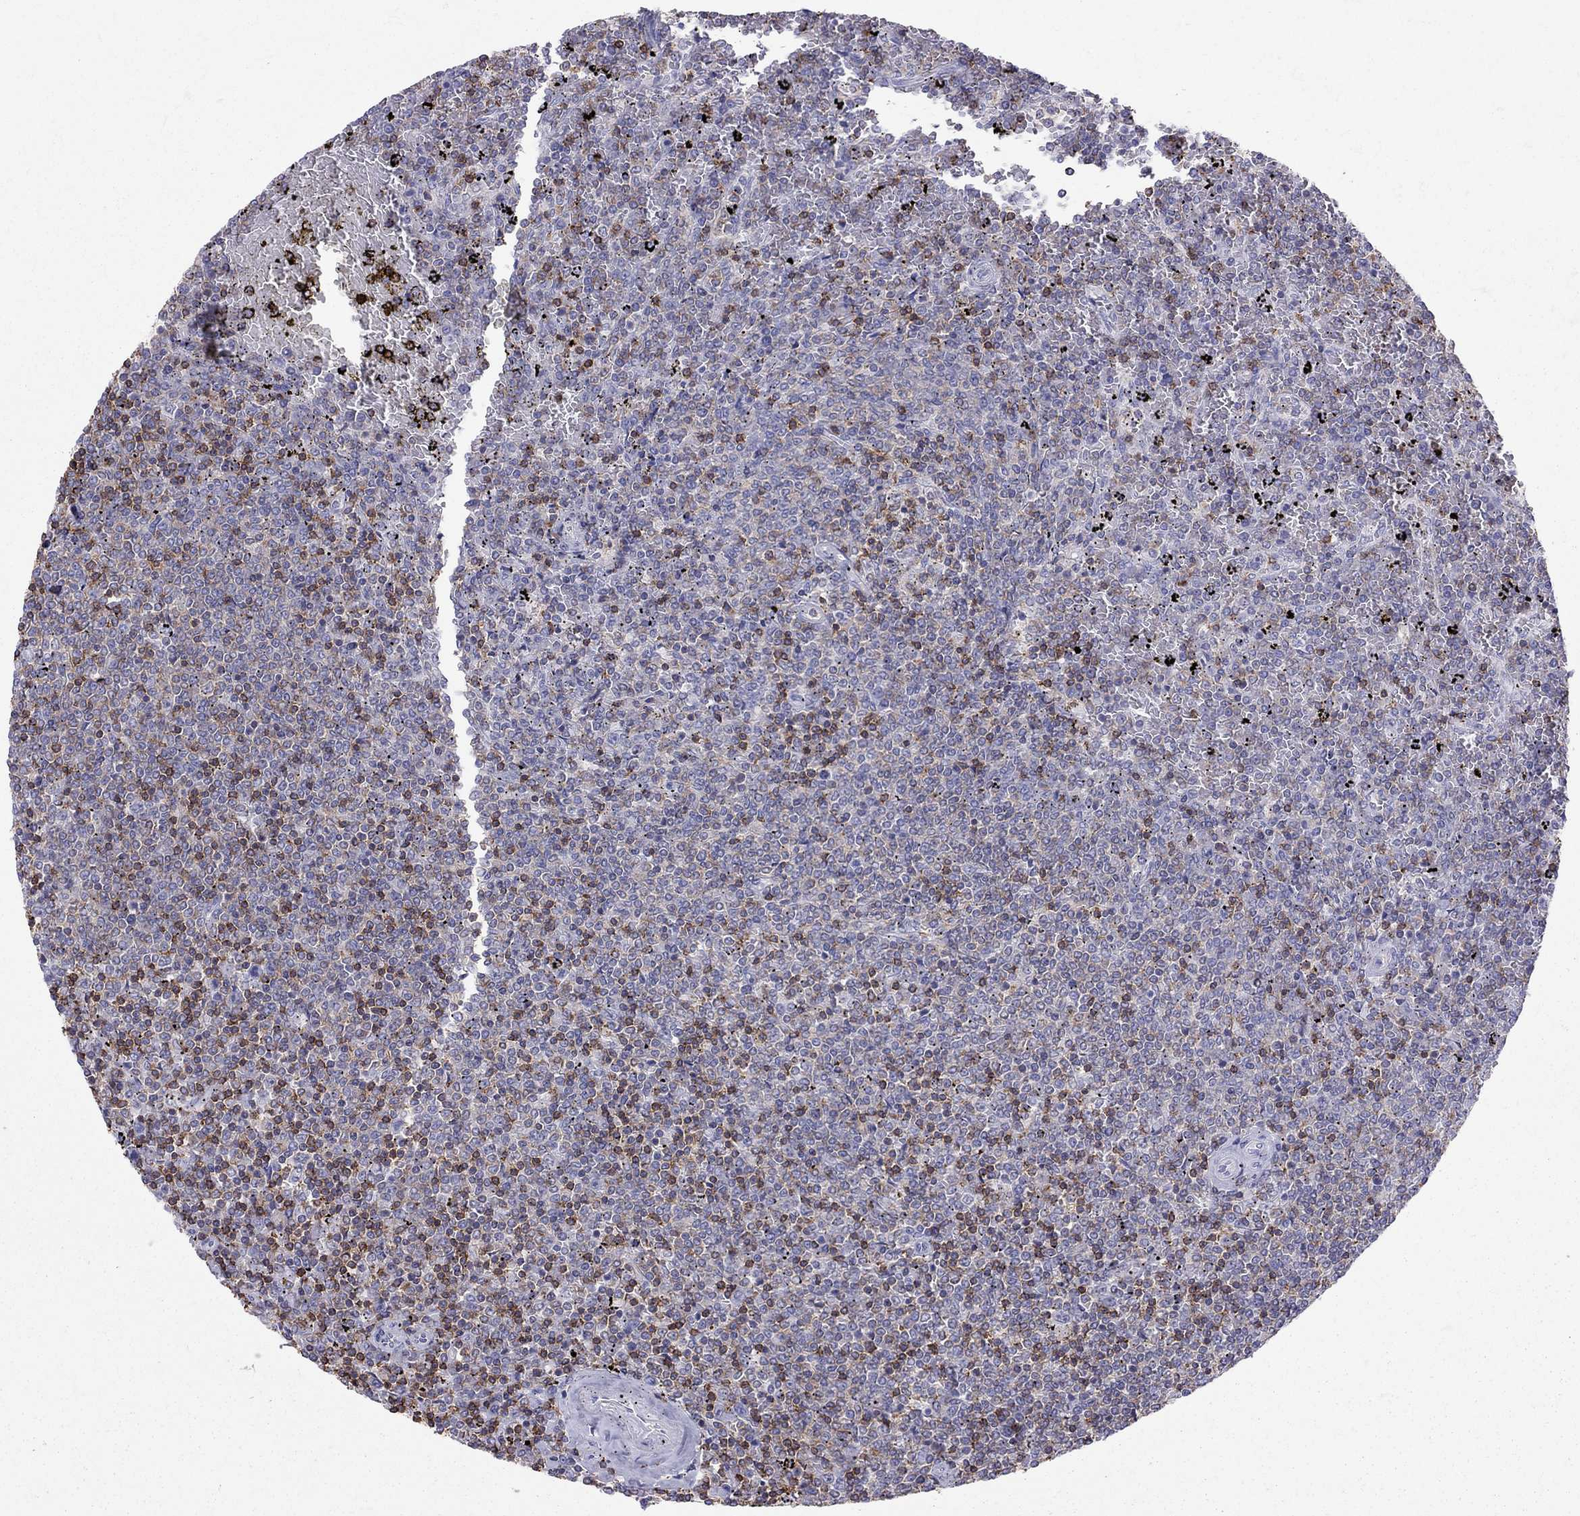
{"staining": {"intensity": "negative", "quantity": "none", "location": "none"}, "tissue": "lymphoma", "cell_type": "Tumor cells", "image_type": "cancer", "snomed": [{"axis": "morphology", "description": "Malignant lymphoma, non-Hodgkin's type, Low grade"}, {"axis": "topography", "description": "Spleen"}], "caption": "Immunohistochemistry (IHC) image of neoplastic tissue: human lymphoma stained with DAB (3,3'-diaminobenzidine) demonstrates no significant protein staining in tumor cells.", "gene": "MND1", "patient": {"sex": "female", "age": 77}}